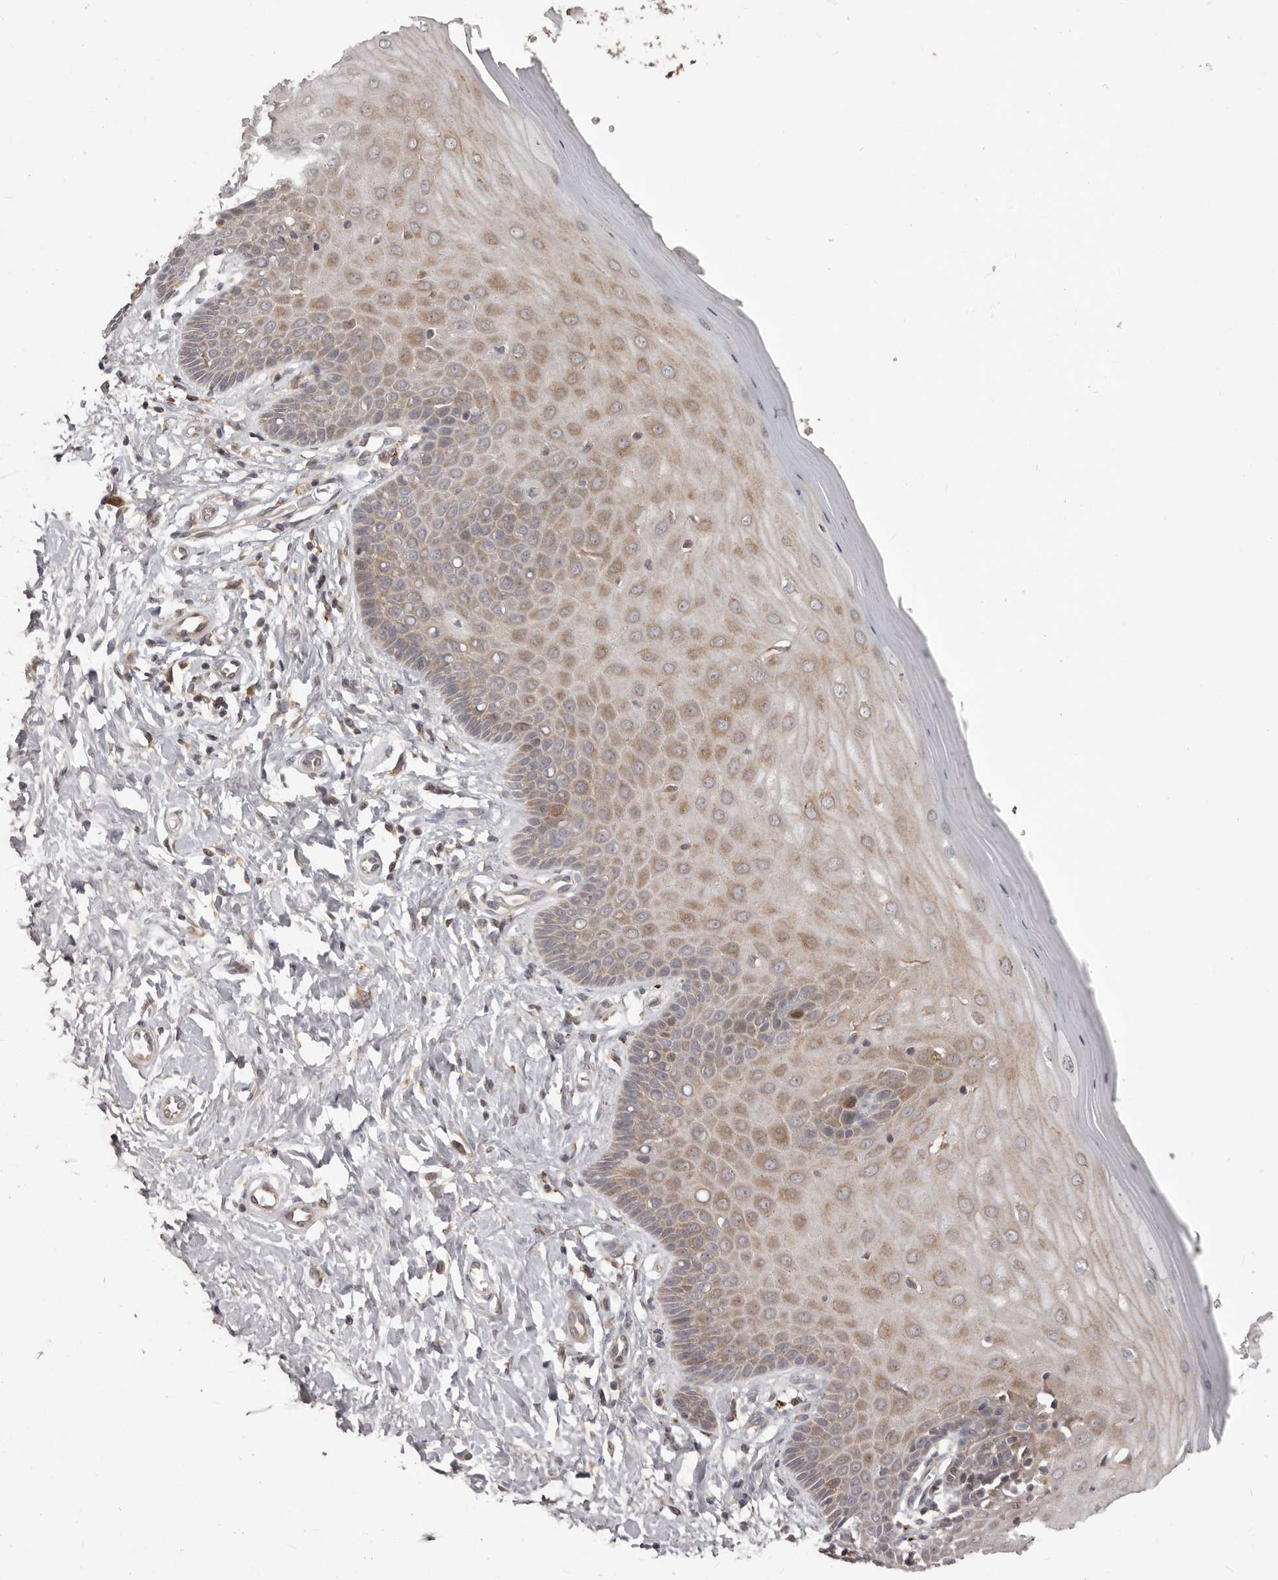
{"staining": {"intensity": "weak", "quantity": "25%-75%", "location": "cytoplasmic/membranous"}, "tissue": "cervix", "cell_type": "Glandular cells", "image_type": "normal", "snomed": [{"axis": "morphology", "description": "Normal tissue, NOS"}, {"axis": "topography", "description": "Cervix"}], "caption": "This photomicrograph reveals normal cervix stained with immunohistochemistry to label a protein in brown. The cytoplasmic/membranous of glandular cells show weak positivity for the protein. Nuclei are counter-stained blue.", "gene": "RNF187", "patient": {"sex": "female", "age": 55}}